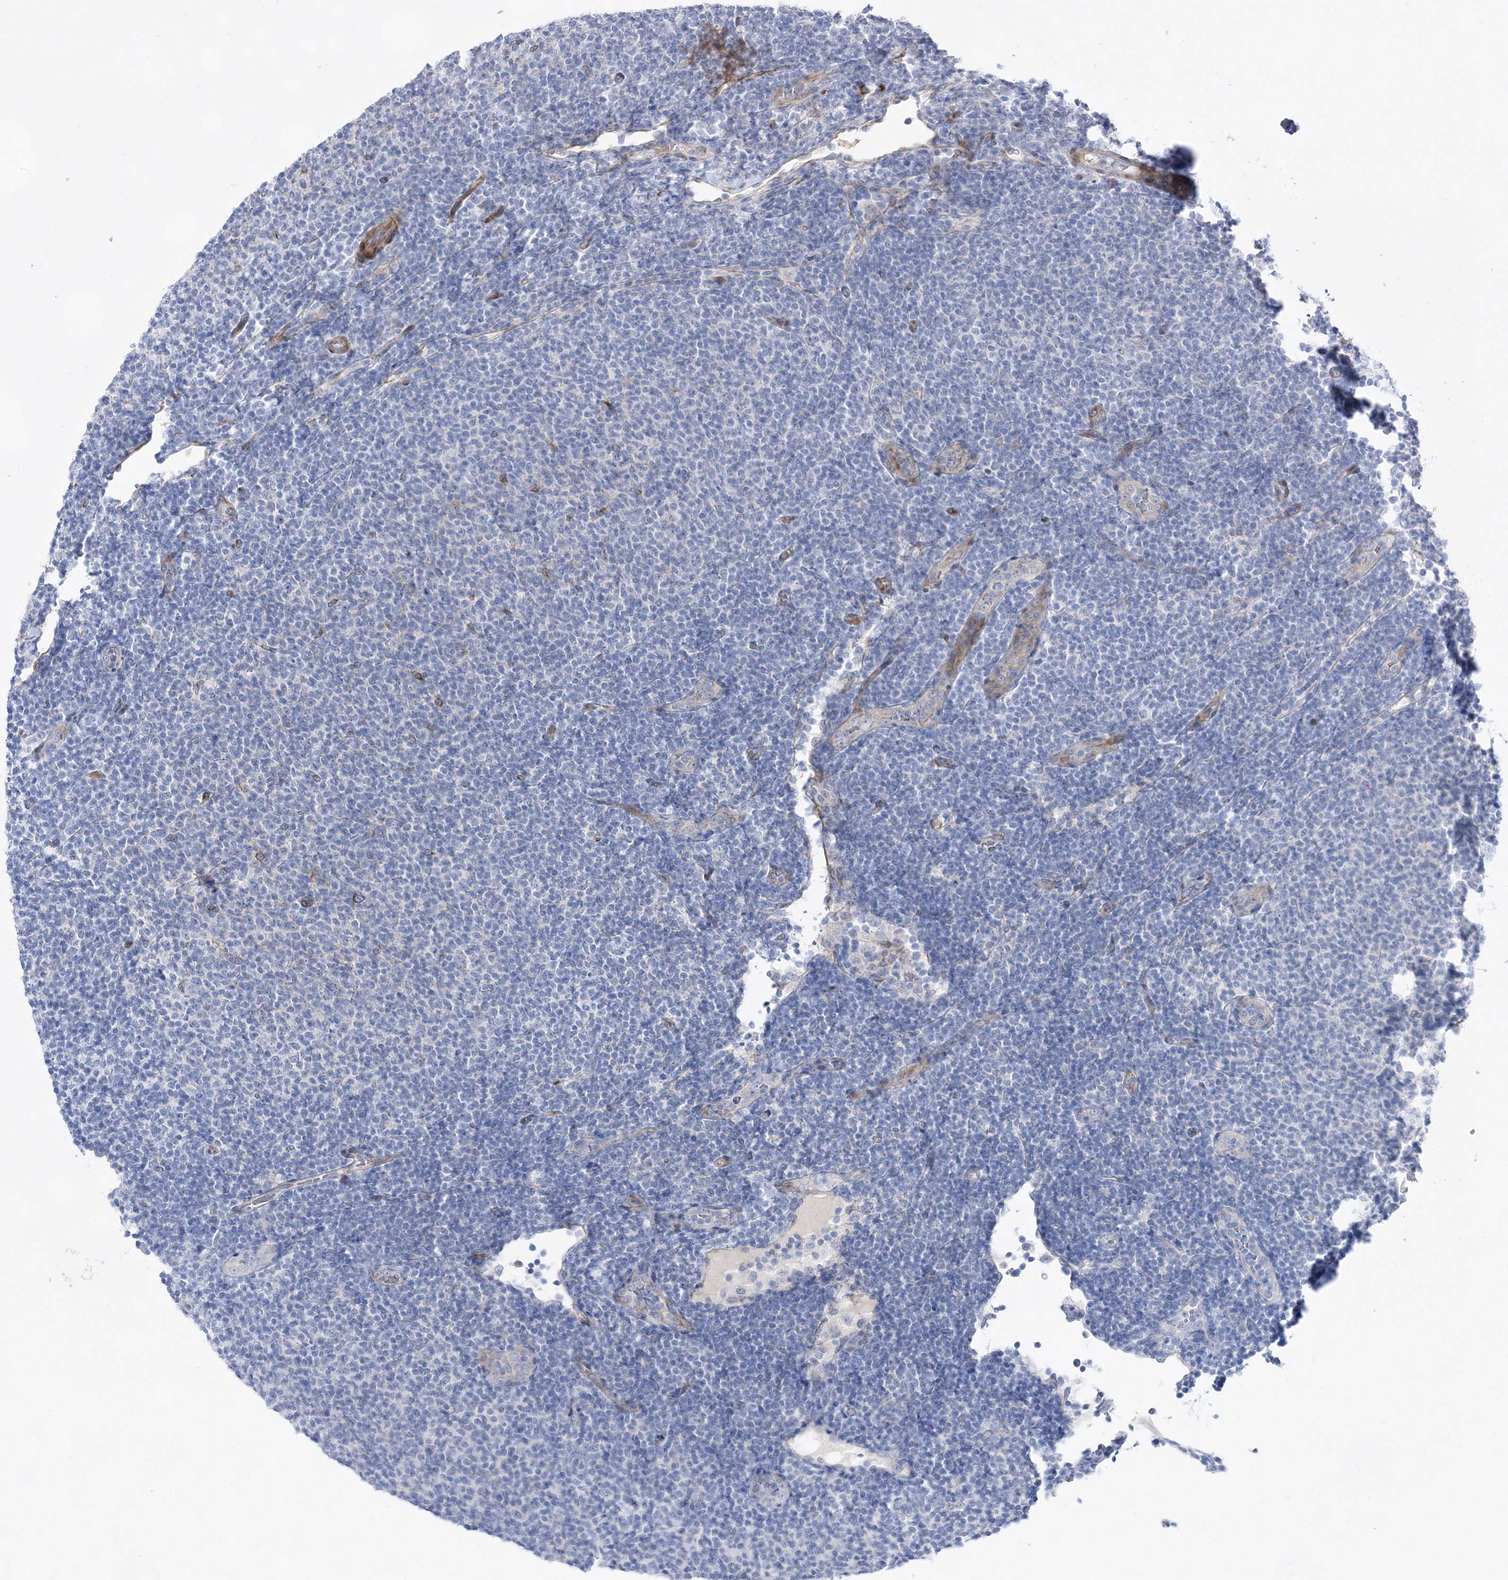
{"staining": {"intensity": "negative", "quantity": "none", "location": "none"}, "tissue": "lymphoma", "cell_type": "Tumor cells", "image_type": "cancer", "snomed": [{"axis": "morphology", "description": "Malignant lymphoma, non-Hodgkin's type, Low grade"}, {"axis": "topography", "description": "Lymph node"}], "caption": "Immunohistochemistry of human lymphoma demonstrates no staining in tumor cells. Nuclei are stained in blue.", "gene": "TMEM132B", "patient": {"sex": "male", "age": 66}}